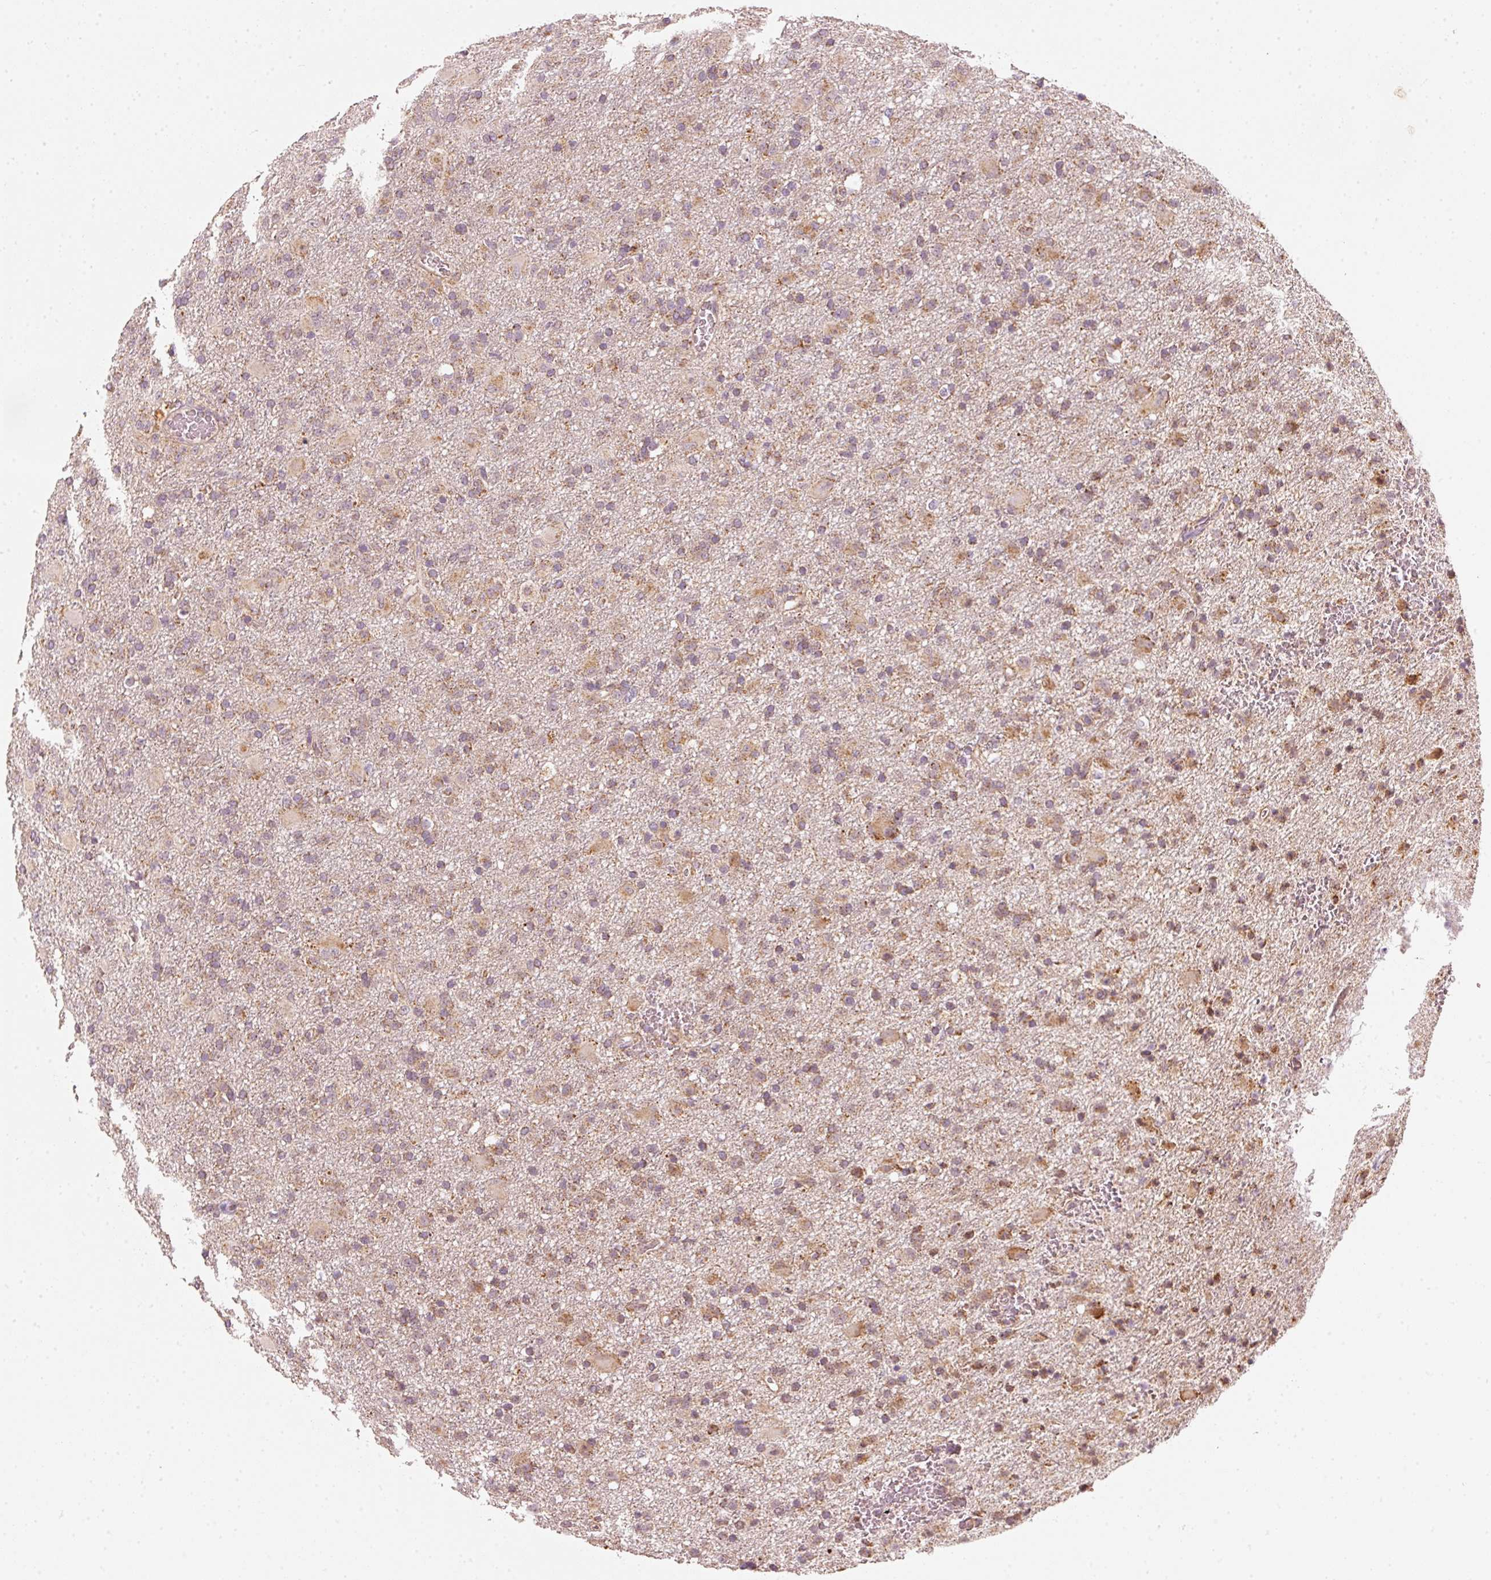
{"staining": {"intensity": "moderate", "quantity": "25%-75%", "location": "cytoplasmic/membranous"}, "tissue": "glioma", "cell_type": "Tumor cells", "image_type": "cancer", "snomed": [{"axis": "morphology", "description": "Glioma, malignant, Low grade"}, {"axis": "topography", "description": "Brain"}], "caption": "This photomicrograph shows immunohistochemistry staining of malignant glioma (low-grade), with medium moderate cytoplasmic/membranous staining in approximately 25%-75% of tumor cells.", "gene": "ARHGAP22", "patient": {"sex": "male", "age": 65}}